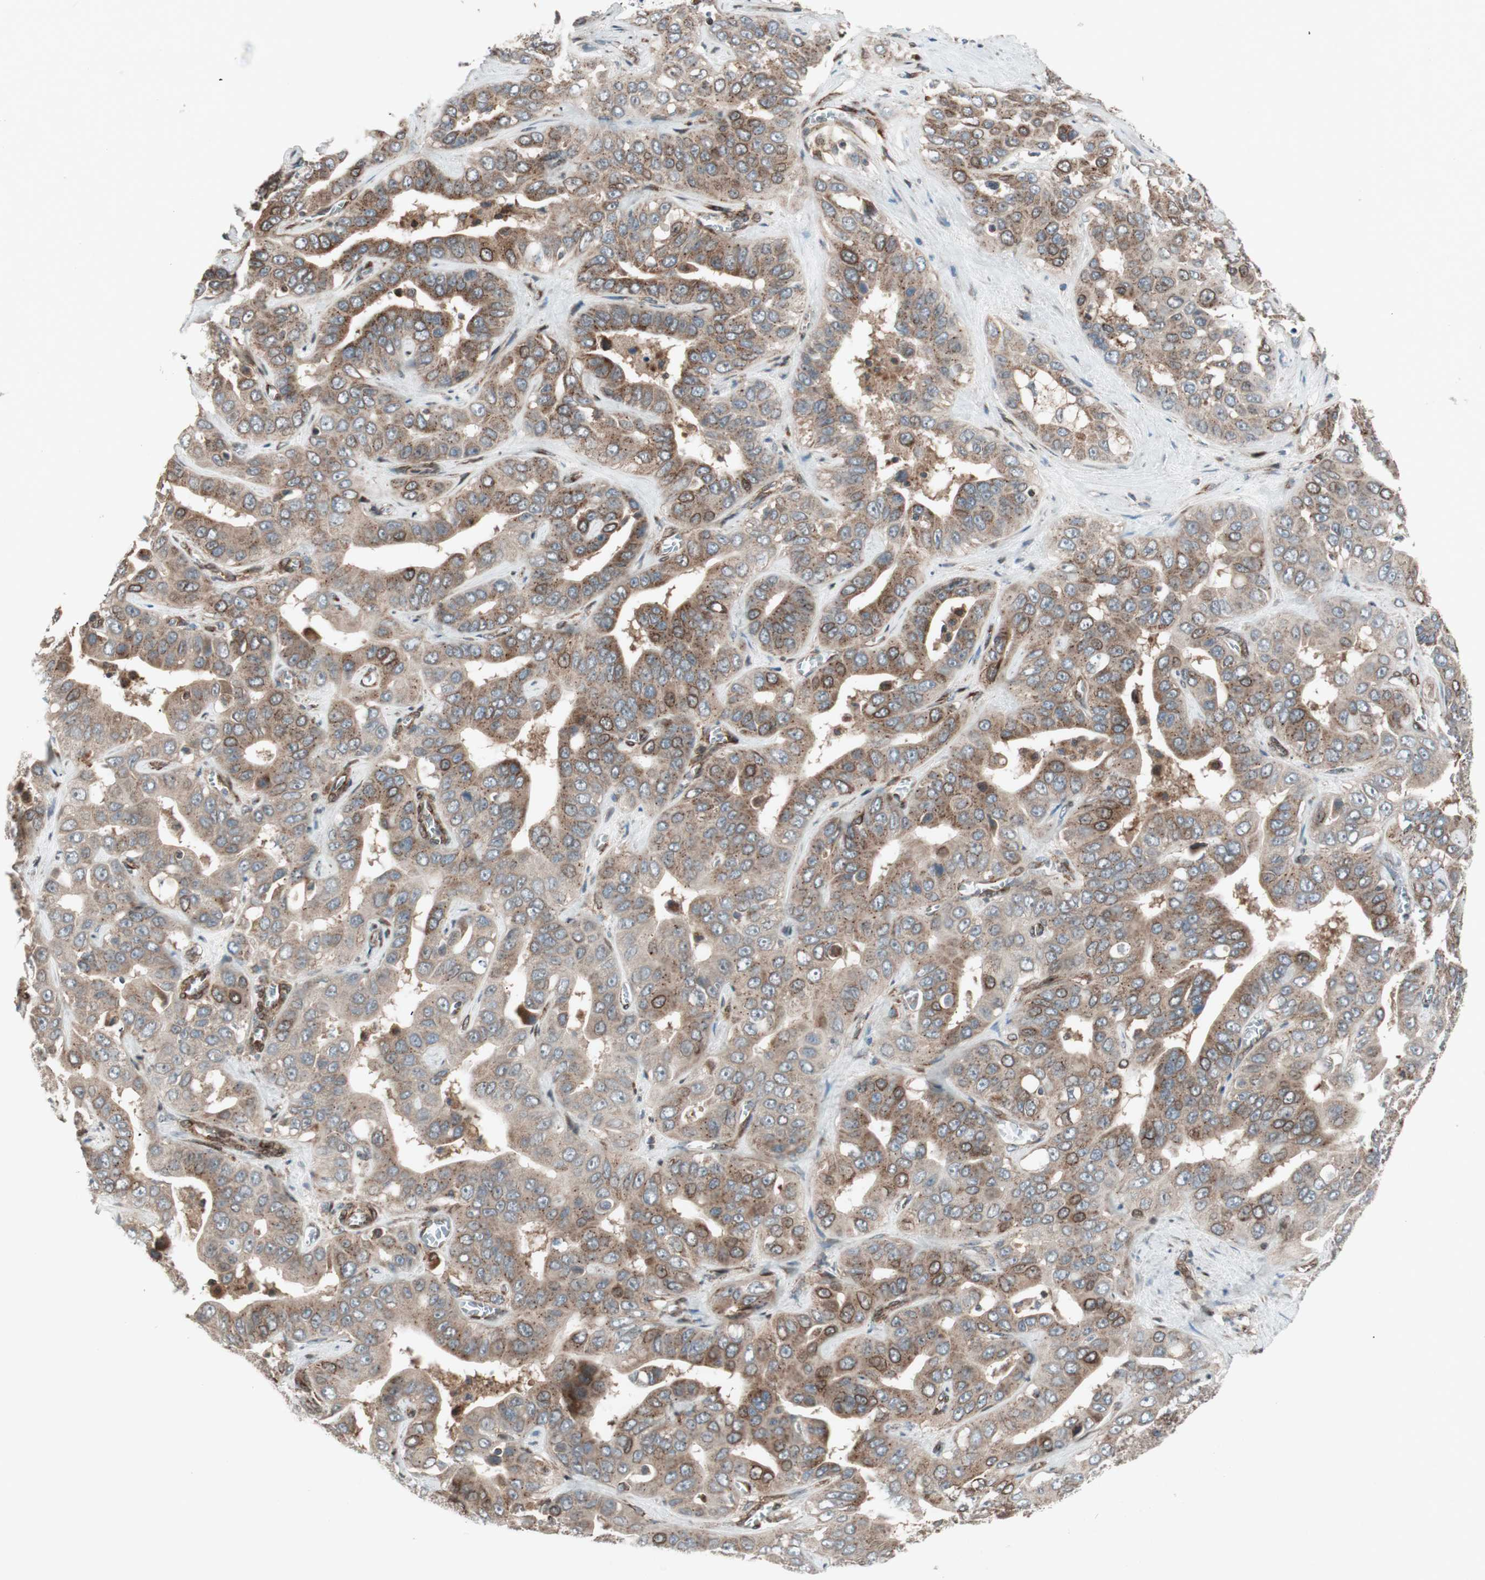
{"staining": {"intensity": "moderate", "quantity": ">75%", "location": "cytoplasmic/membranous,nuclear"}, "tissue": "liver cancer", "cell_type": "Tumor cells", "image_type": "cancer", "snomed": [{"axis": "morphology", "description": "Cholangiocarcinoma"}, {"axis": "topography", "description": "Liver"}], "caption": "Immunohistochemistry (IHC) micrograph of neoplastic tissue: liver cancer stained using immunohistochemistry (IHC) exhibits medium levels of moderate protein expression localized specifically in the cytoplasmic/membranous and nuclear of tumor cells, appearing as a cytoplasmic/membranous and nuclear brown color.", "gene": "NUP62", "patient": {"sex": "female", "age": 52}}